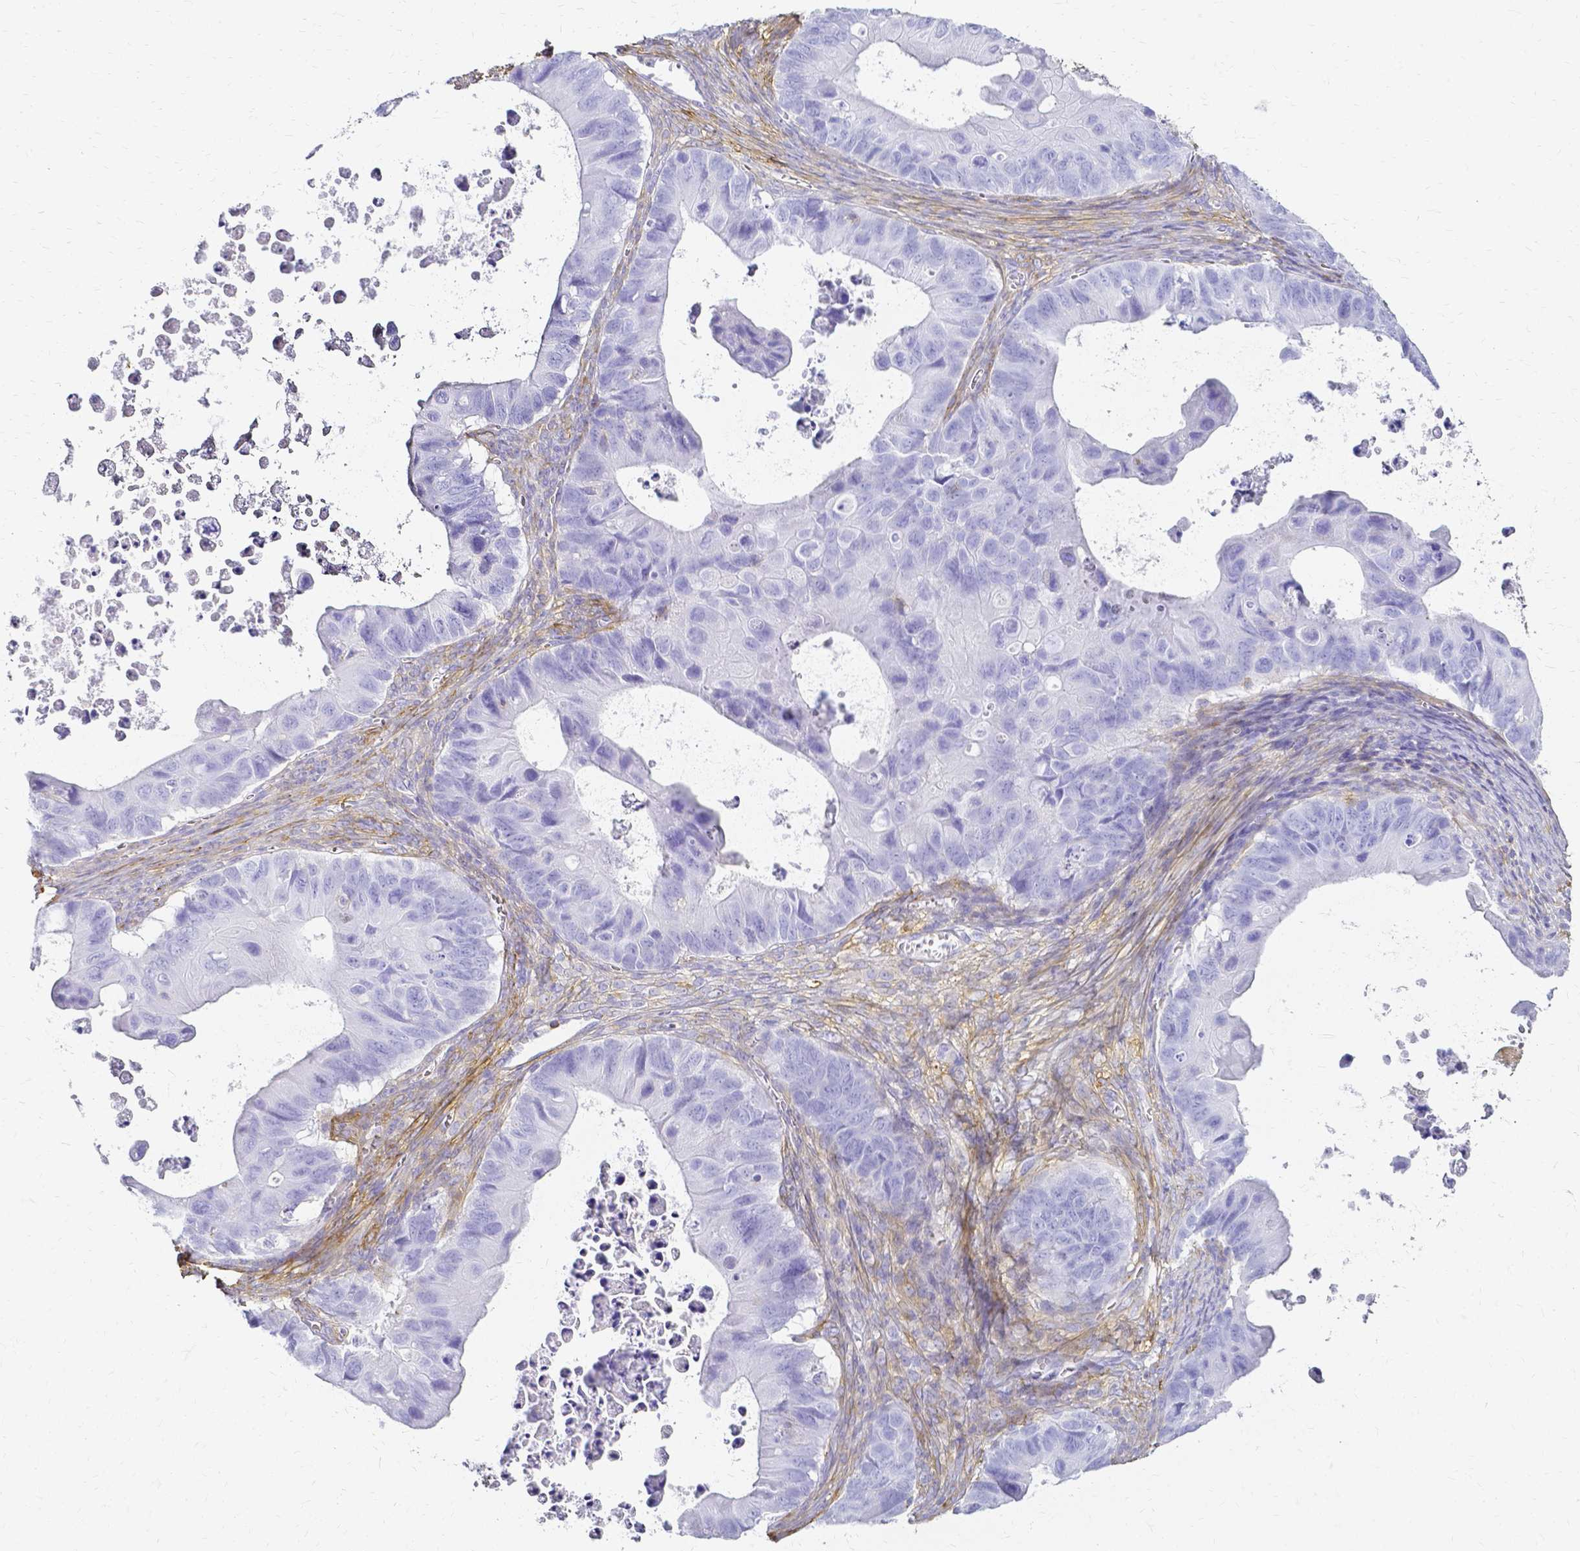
{"staining": {"intensity": "negative", "quantity": "none", "location": "none"}, "tissue": "ovarian cancer", "cell_type": "Tumor cells", "image_type": "cancer", "snomed": [{"axis": "morphology", "description": "Cystadenocarcinoma, mucinous, NOS"}, {"axis": "topography", "description": "Ovary"}], "caption": "Image shows no significant protein staining in tumor cells of mucinous cystadenocarcinoma (ovarian).", "gene": "HSPA12A", "patient": {"sex": "female", "age": 64}}